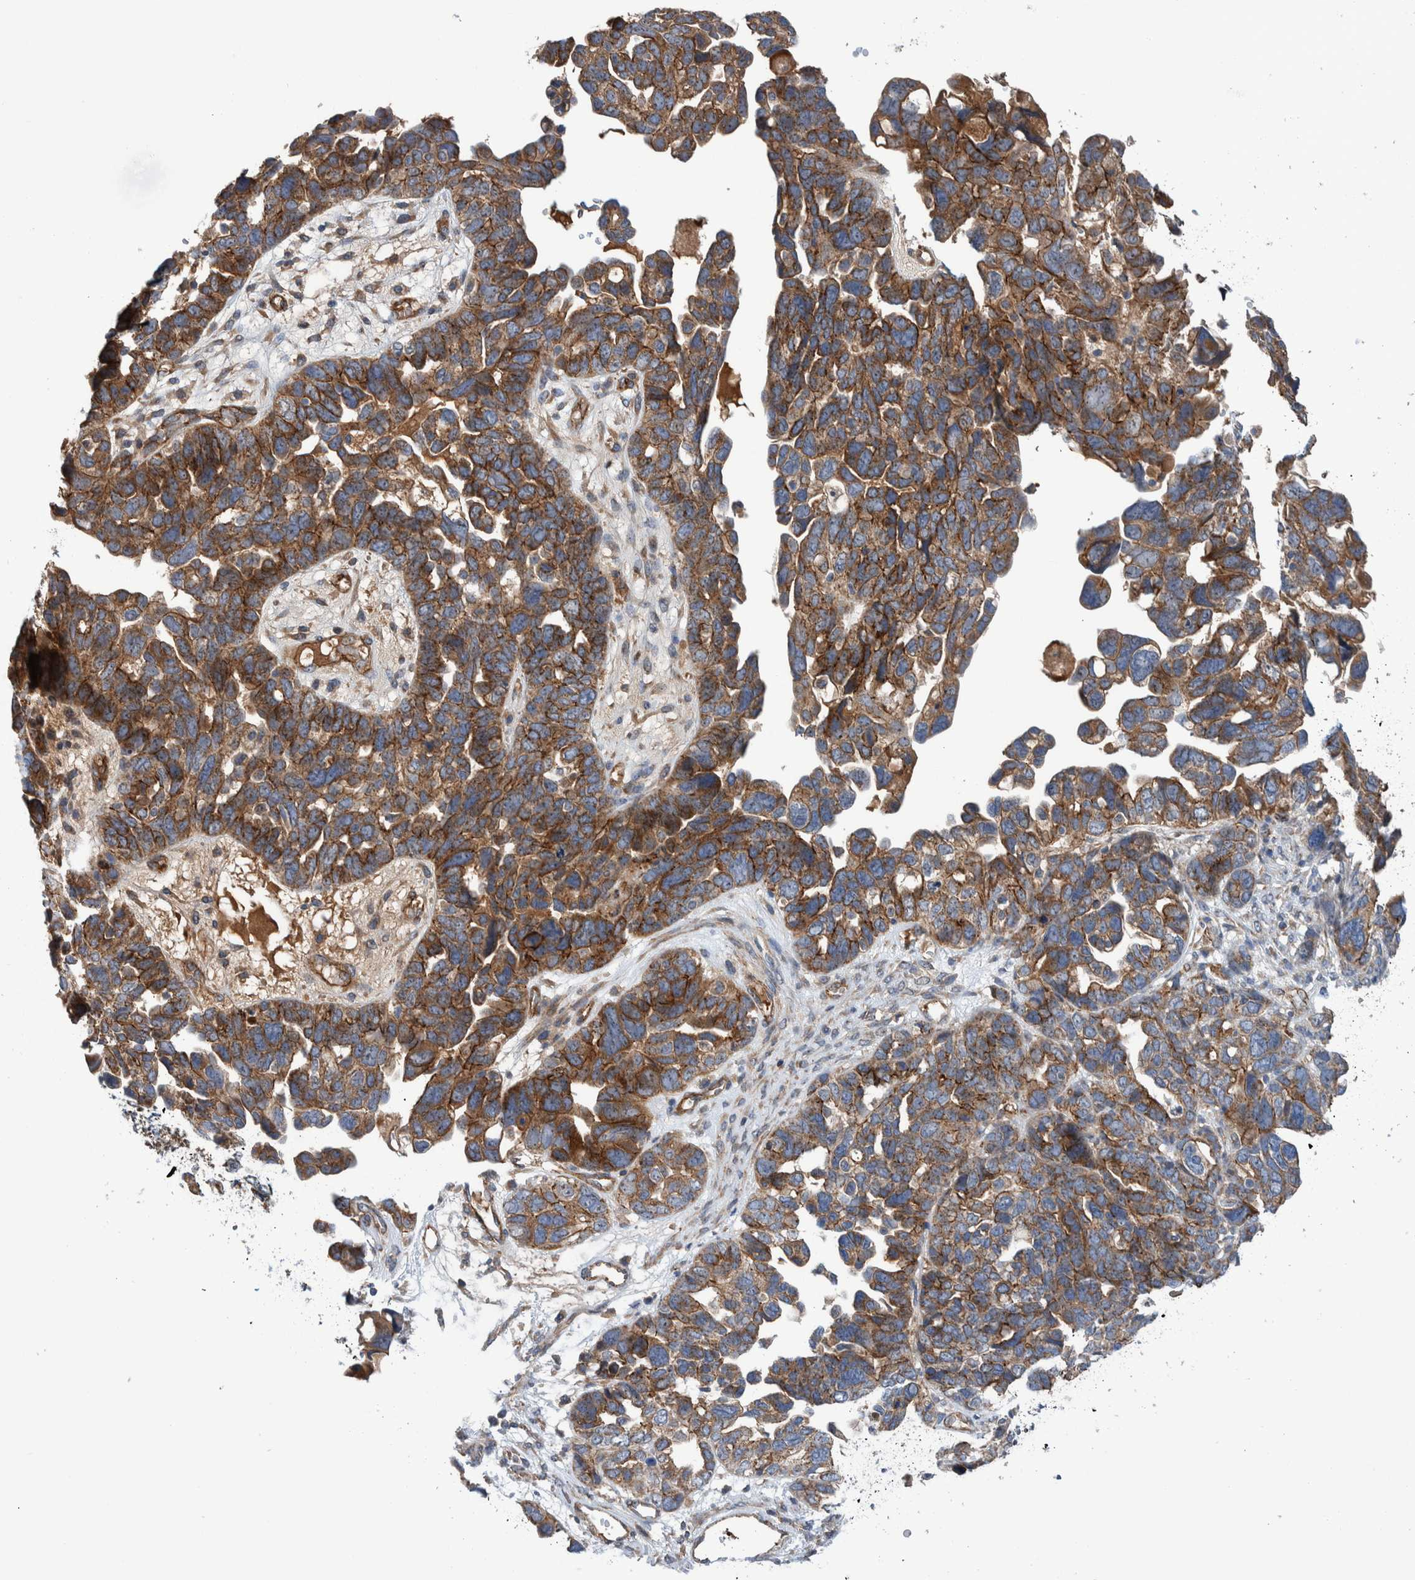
{"staining": {"intensity": "strong", "quantity": "25%-75%", "location": "cytoplasmic/membranous"}, "tissue": "ovarian cancer", "cell_type": "Tumor cells", "image_type": "cancer", "snomed": [{"axis": "morphology", "description": "Cystadenocarcinoma, mucinous, NOS"}, {"axis": "topography", "description": "Ovary"}], "caption": "Immunohistochemical staining of human ovarian cancer (mucinous cystadenocarcinoma) demonstrates high levels of strong cytoplasmic/membranous protein expression in about 25%-75% of tumor cells.", "gene": "SLC25A10", "patient": {"sex": "female", "age": 61}}